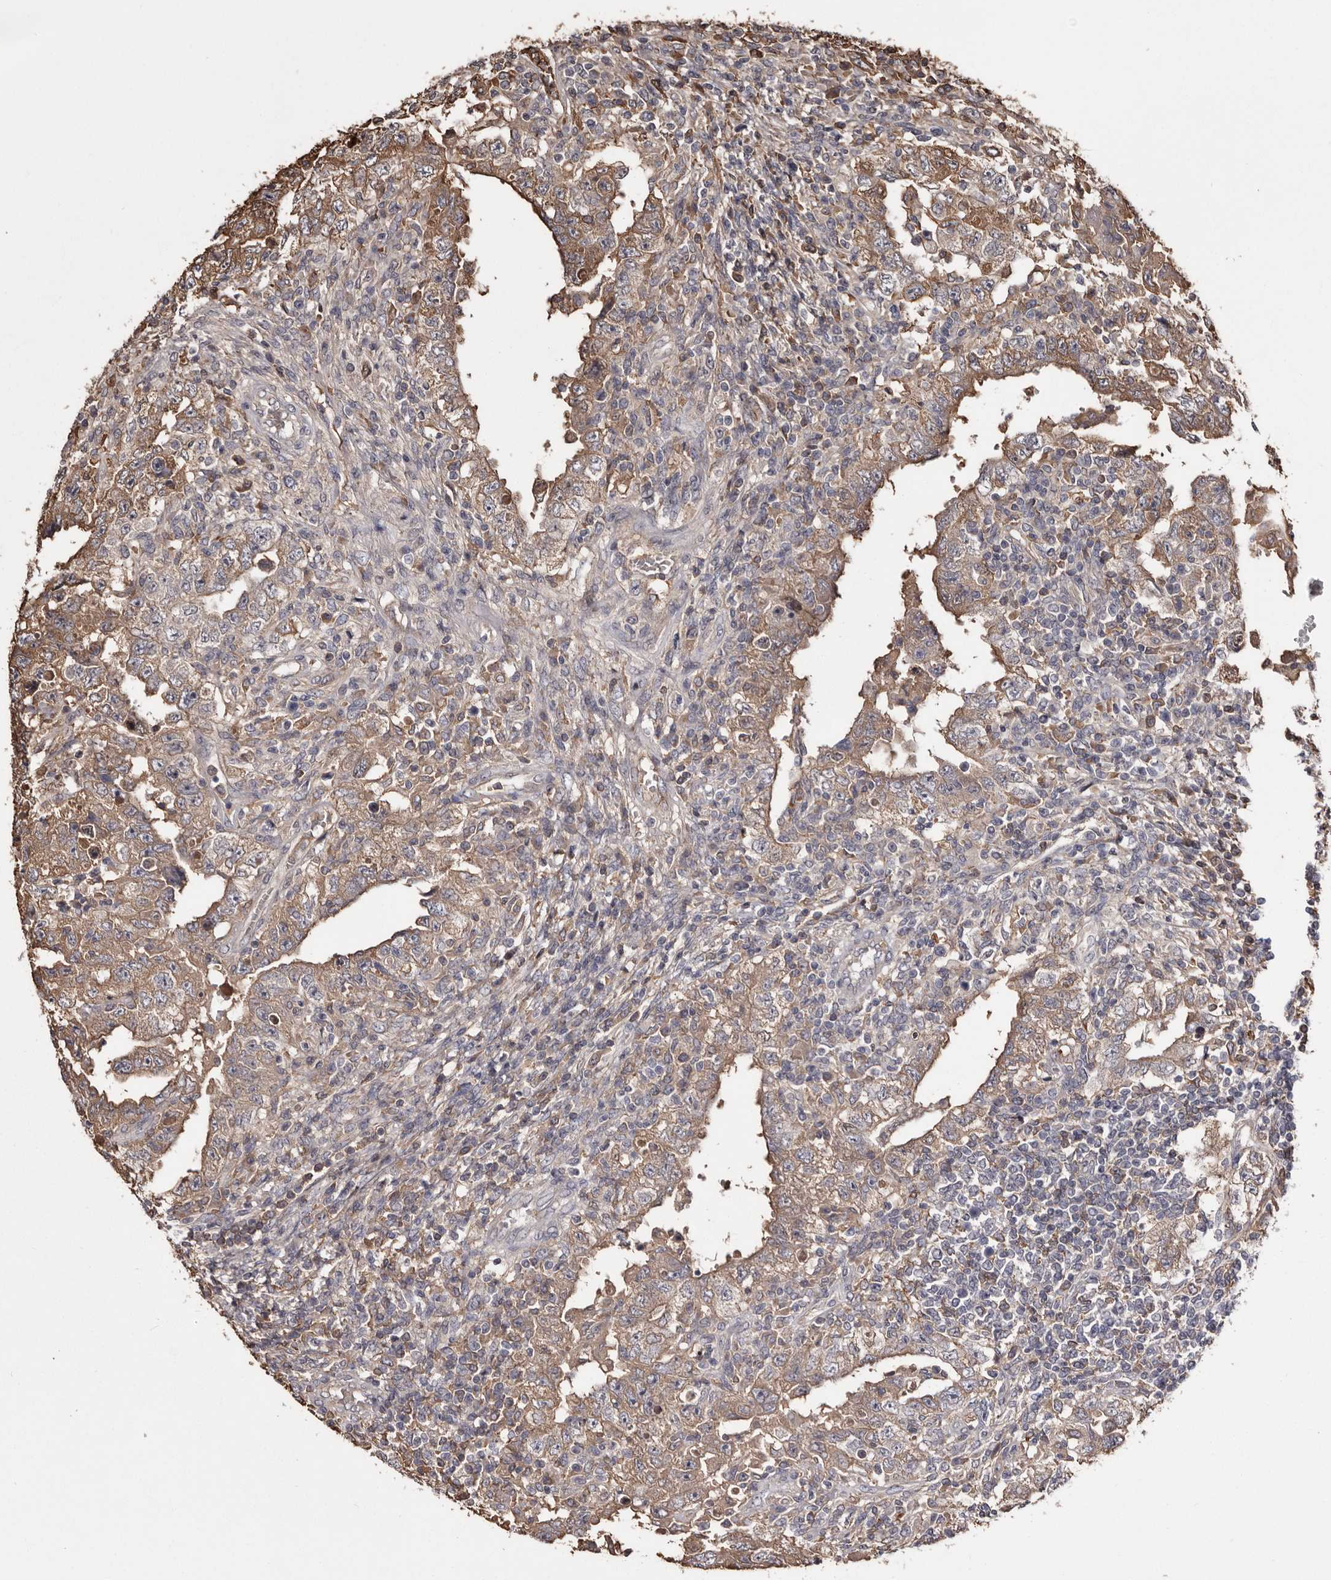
{"staining": {"intensity": "moderate", "quantity": ">75%", "location": "cytoplasmic/membranous"}, "tissue": "testis cancer", "cell_type": "Tumor cells", "image_type": "cancer", "snomed": [{"axis": "morphology", "description": "Carcinoma, Embryonal, NOS"}, {"axis": "topography", "description": "Testis"}], "caption": "DAB immunohistochemical staining of testis cancer (embryonal carcinoma) reveals moderate cytoplasmic/membranous protein positivity in about >75% of tumor cells.", "gene": "CYP1B1", "patient": {"sex": "male", "age": 26}}